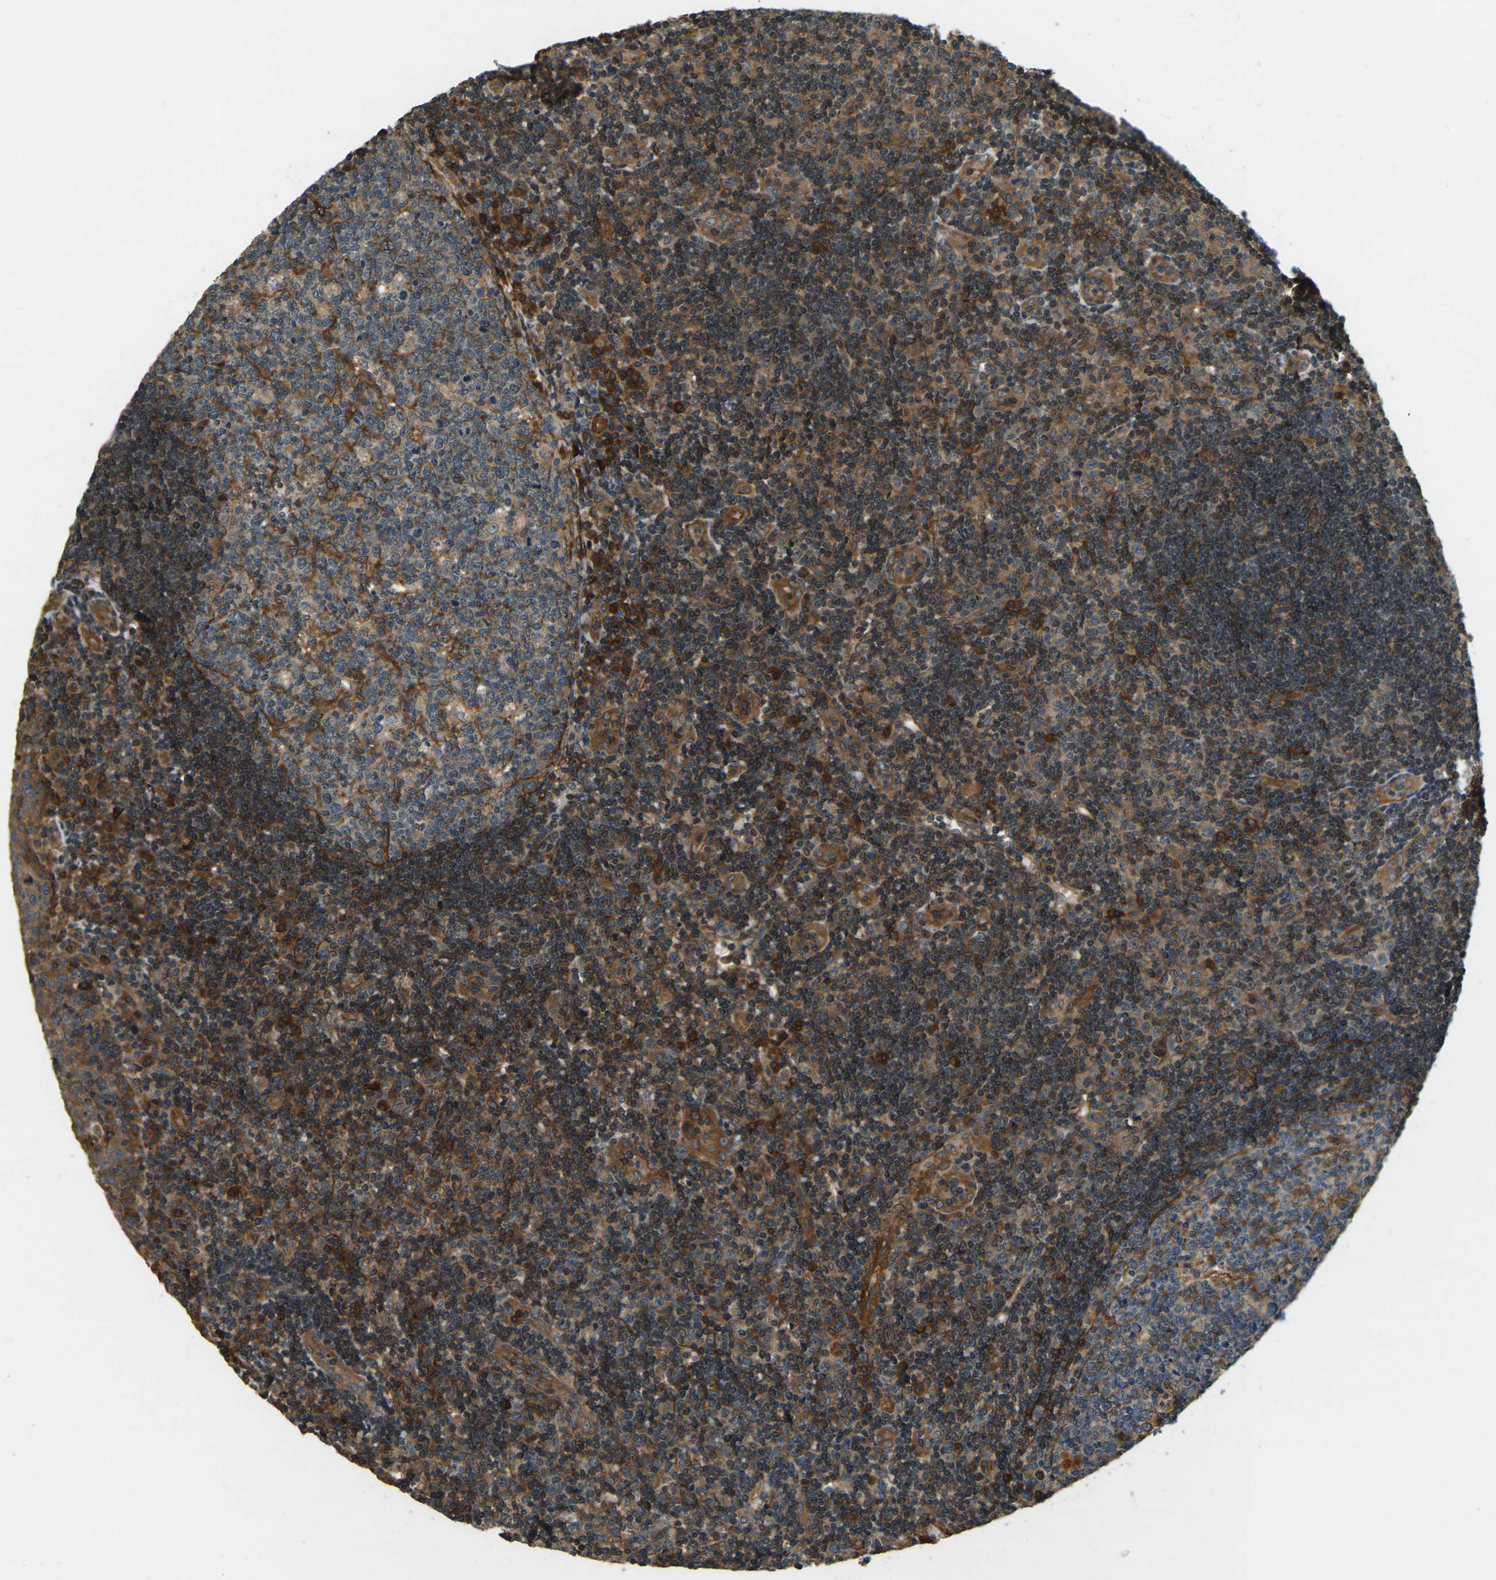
{"staining": {"intensity": "moderate", "quantity": ">75%", "location": "cytoplasmic/membranous"}, "tissue": "tonsil", "cell_type": "Germinal center cells", "image_type": "normal", "snomed": [{"axis": "morphology", "description": "Normal tissue, NOS"}, {"axis": "topography", "description": "Tonsil"}], "caption": "Immunohistochemical staining of benign tonsil exhibits medium levels of moderate cytoplasmic/membranous expression in approximately >75% of germinal center cells.", "gene": "ERGIC1", "patient": {"sex": "female", "age": 40}}